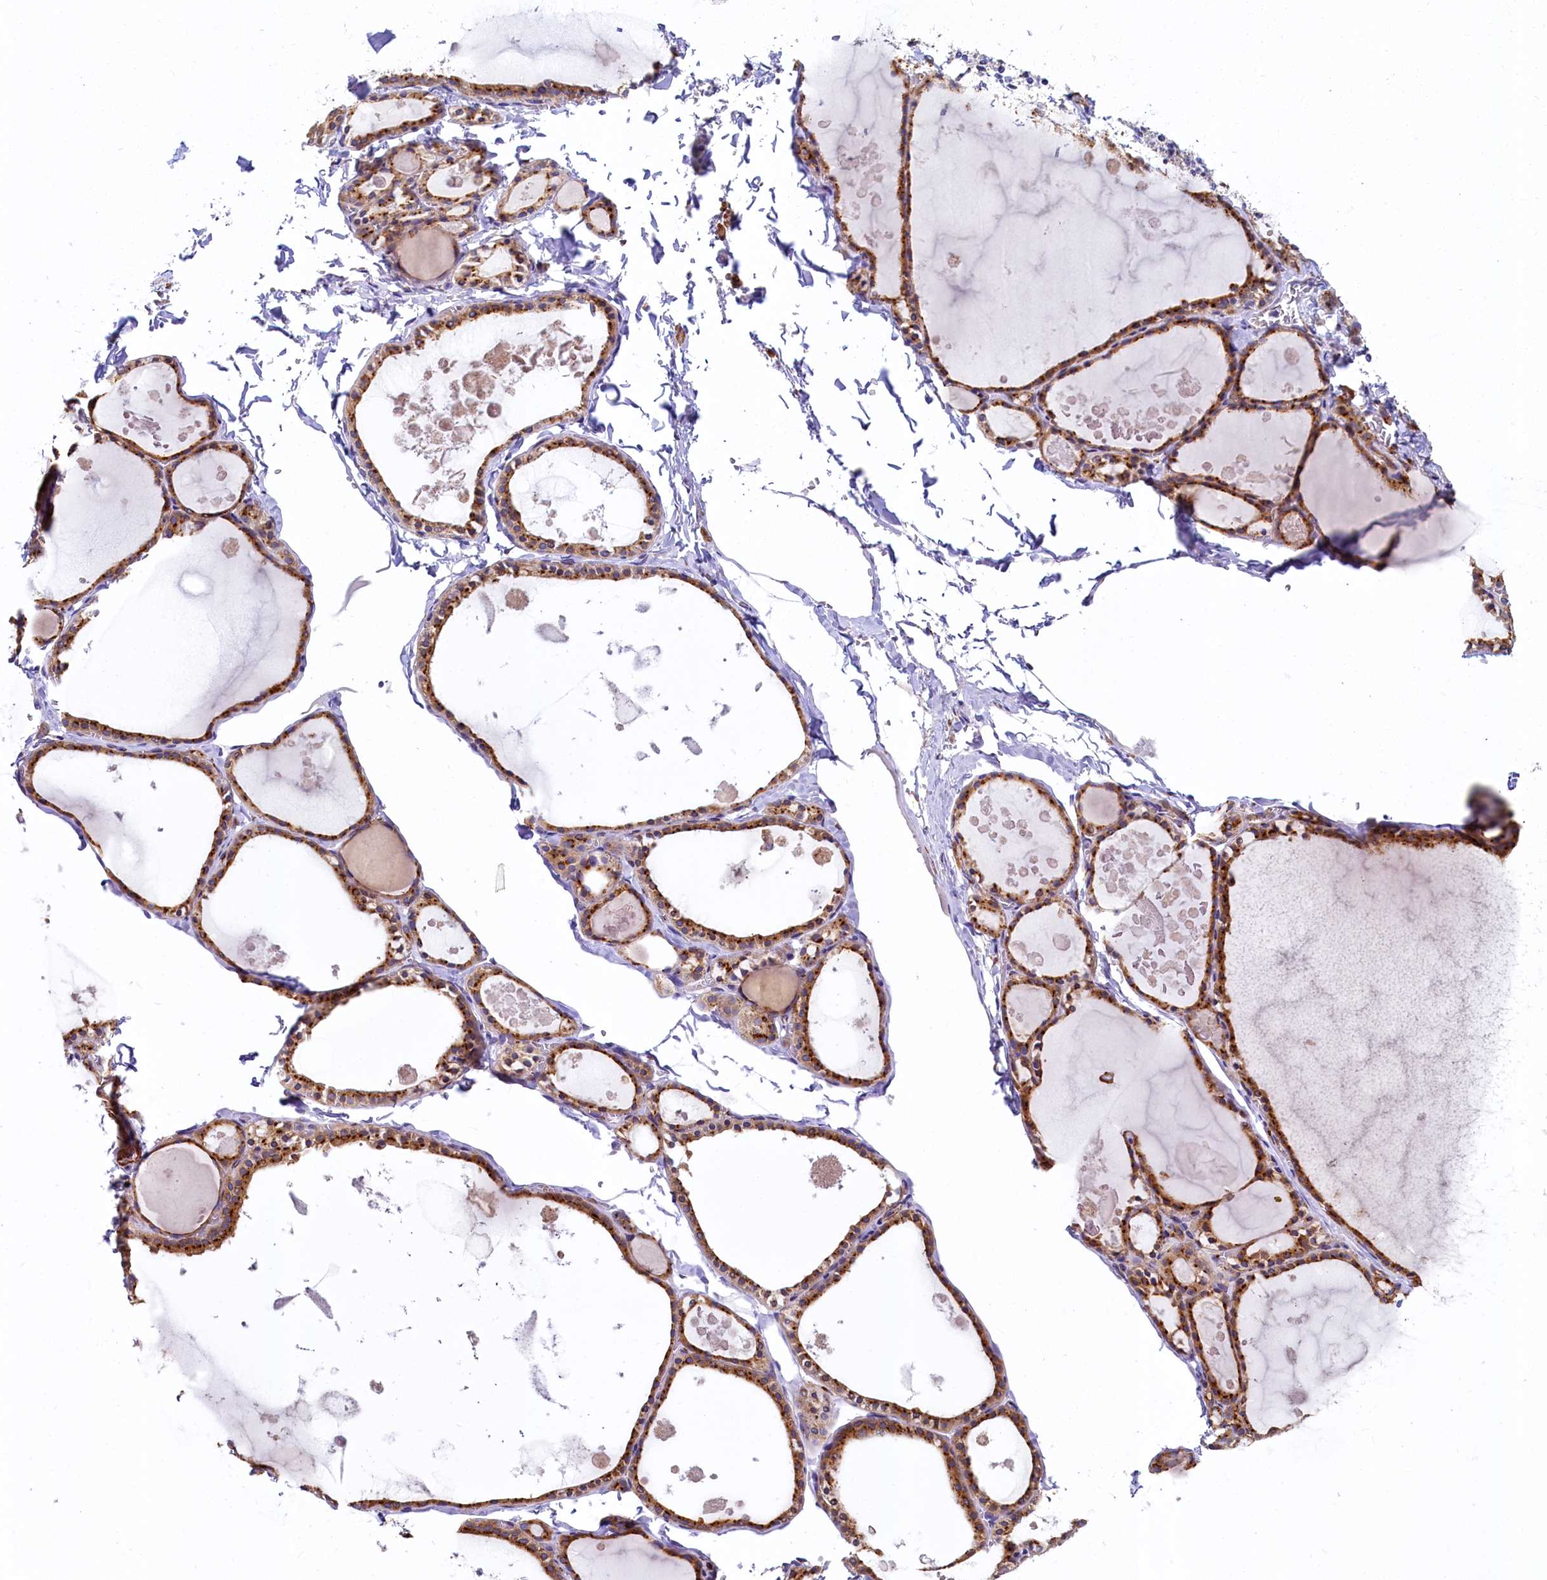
{"staining": {"intensity": "strong", "quantity": ">75%", "location": "cytoplasmic/membranous"}, "tissue": "thyroid gland", "cell_type": "Glandular cells", "image_type": "normal", "snomed": [{"axis": "morphology", "description": "Normal tissue, NOS"}, {"axis": "topography", "description": "Thyroid gland"}], "caption": "Protein expression analysis of benign thyroid gland demonstrates strong cytoplasmic/membranous staining in about >75% of glandular cells.", "gene": "BET1L", "patient": {"sex": "male", "age": 56}}